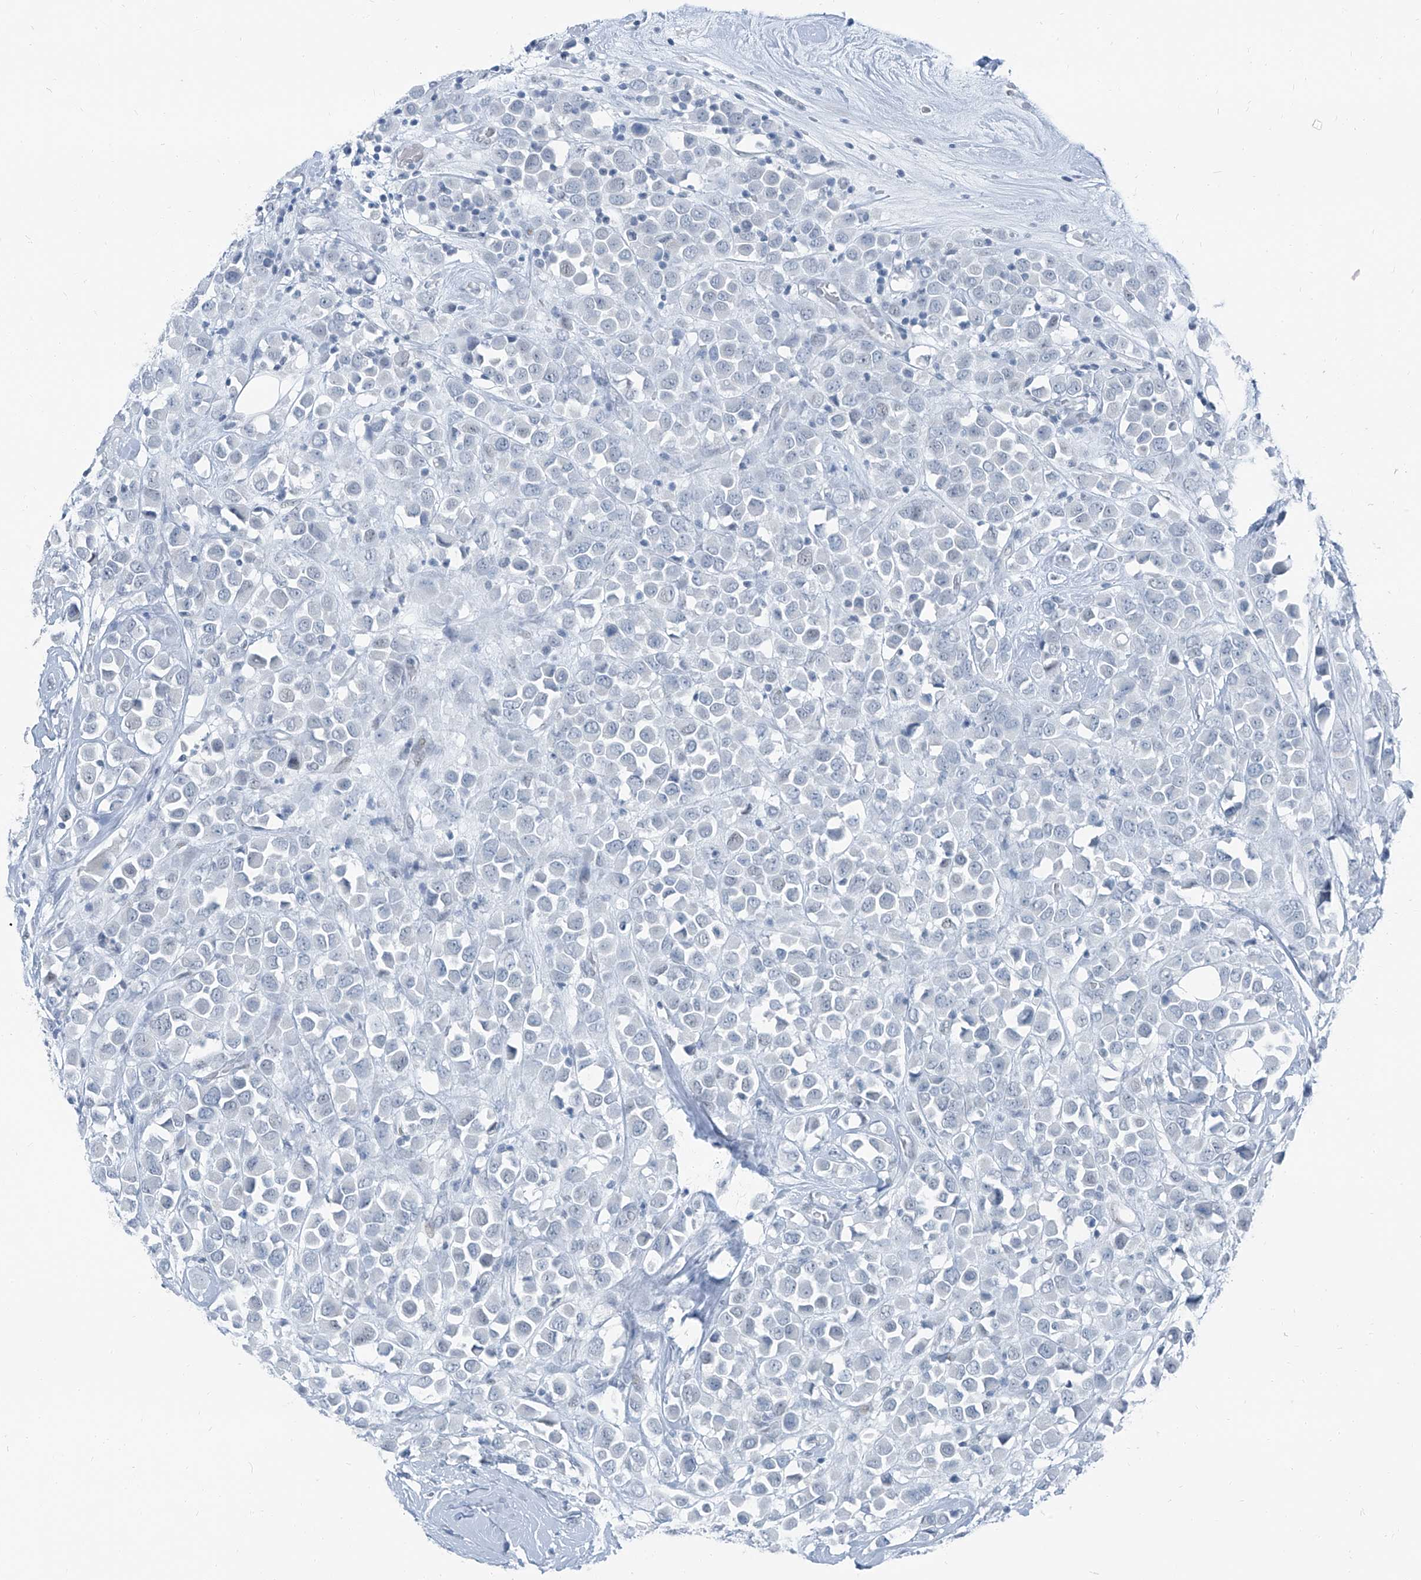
{"staining": {"intensity": "negative", "quantity": "none", "location": "none"}, "tissue": "breast cancer", "cell_type": "Tumor cells", "image_type": "cancer", "snomed": [{"axis": "morphology", "description": "Duct carcinoma"}, {"axis": "topography", "description": "Breast"}], "caption": "Histopathology image shows no significant protein staining in tumor cells of breast invasive ductal carcinoma. Brightfield microscopy of immunohistochemistry (IHC) stained with DAB (3,3'-diaminobenzidine) (brown) and hematoxylin (blue), captured at high magnification.", "gene": "RGN", "patient": {"sex": "female", "age": 61}}